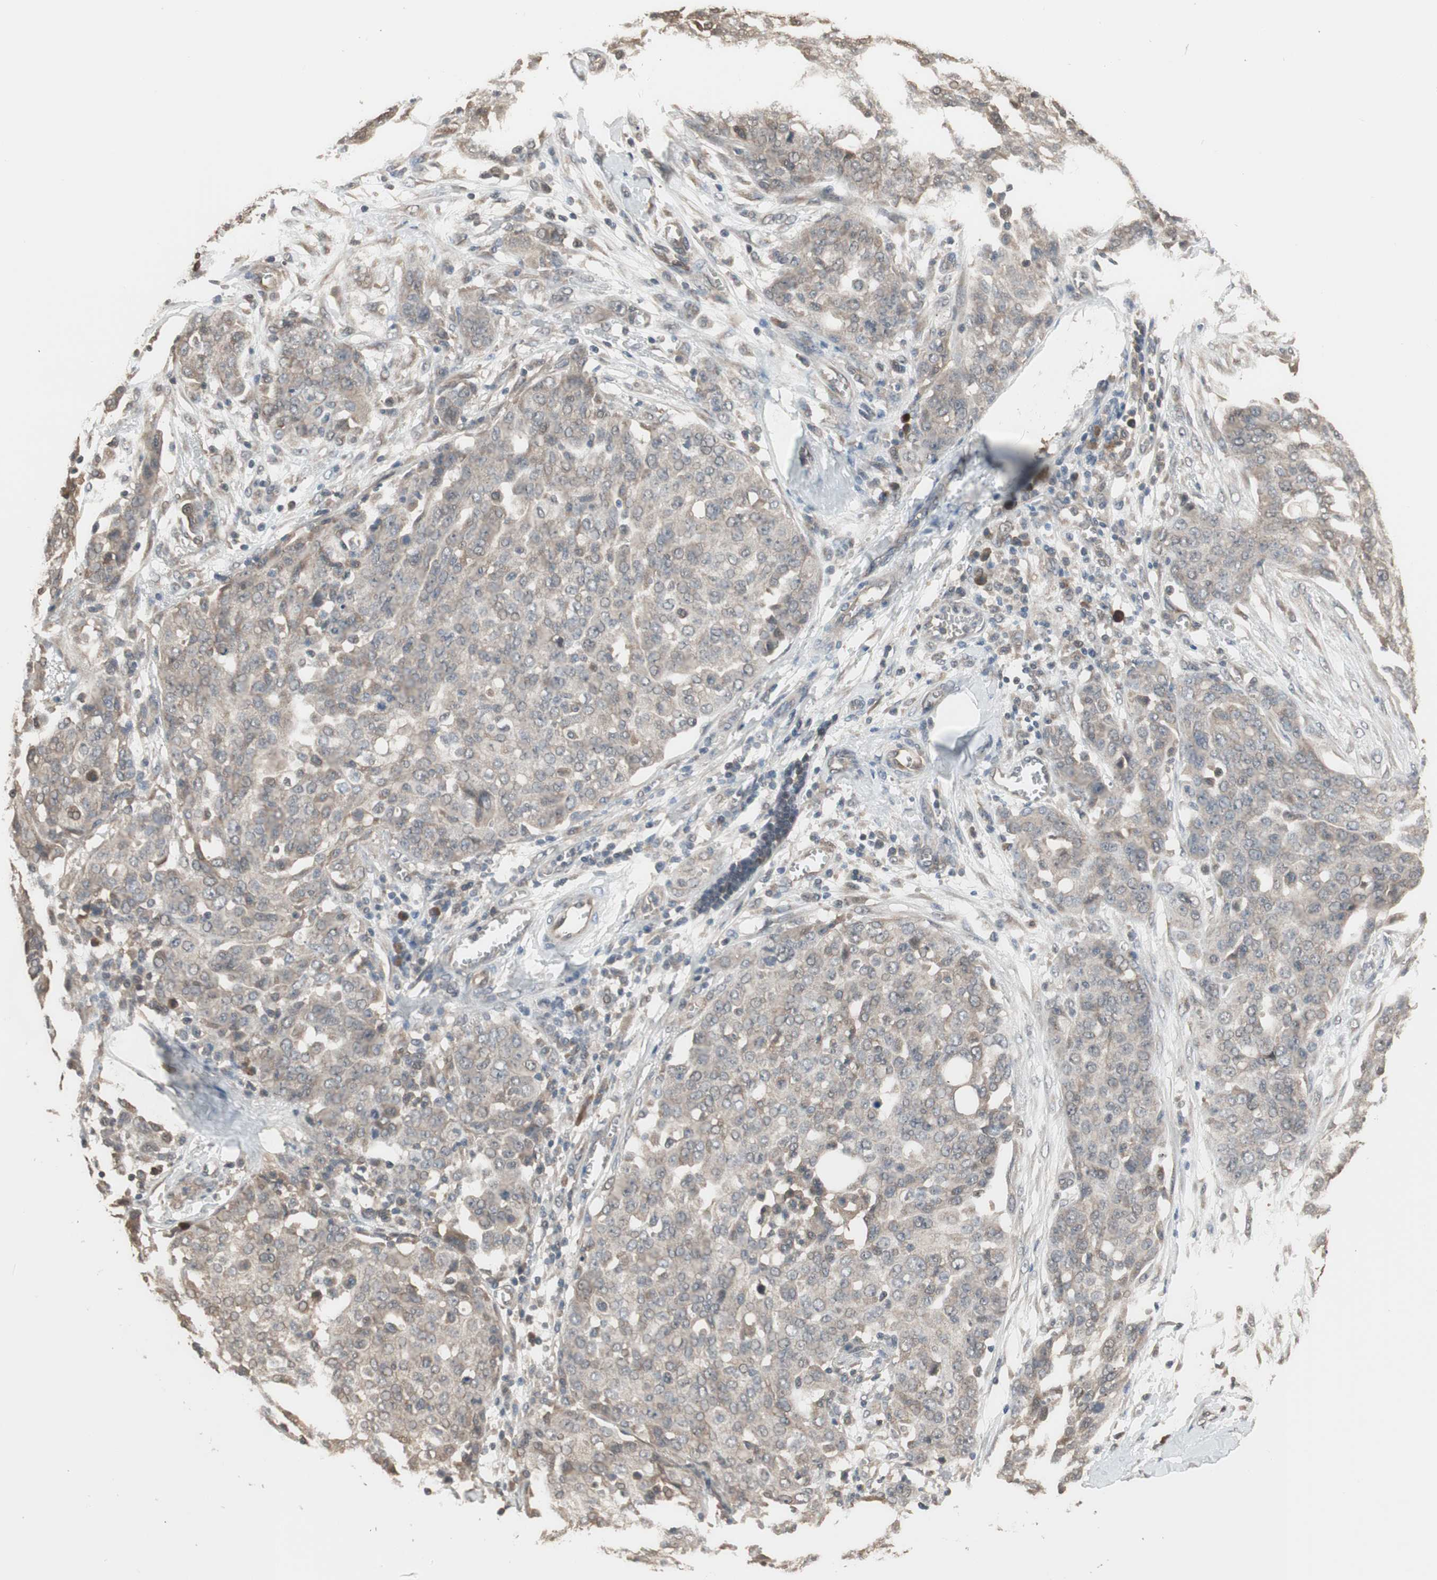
{"staining": {"intensity": "moderate", "quantity": ">75%", "location": "cytoplasmic/membranous"}, "tissue": "ovarian cancer", "cell_type": "Tumor cells", "image_type": "cancer", "snomed": [{"axis": "morphology", "description": "Cystadenocarcinoma, serous, NOS"}, {"axis": "topography", "description": "Soft tissue"}, {"axis": "topography", "description": "Ovary"}], "caption": "The immunohistochemical stain labels moderate cytoplasmic/membranous expression in tumor cells of ovarian serous cystadenocarcinoma tissue. The staining was performed using DAB (3,3'-diaminobenzidine) to visualize the protein expression in brown, while the nuclei were stained in blue with hematoxylin (Magnification: 20x).", "gene": "PNPLA7", "patient": {"sex": "female", "age": 57}}